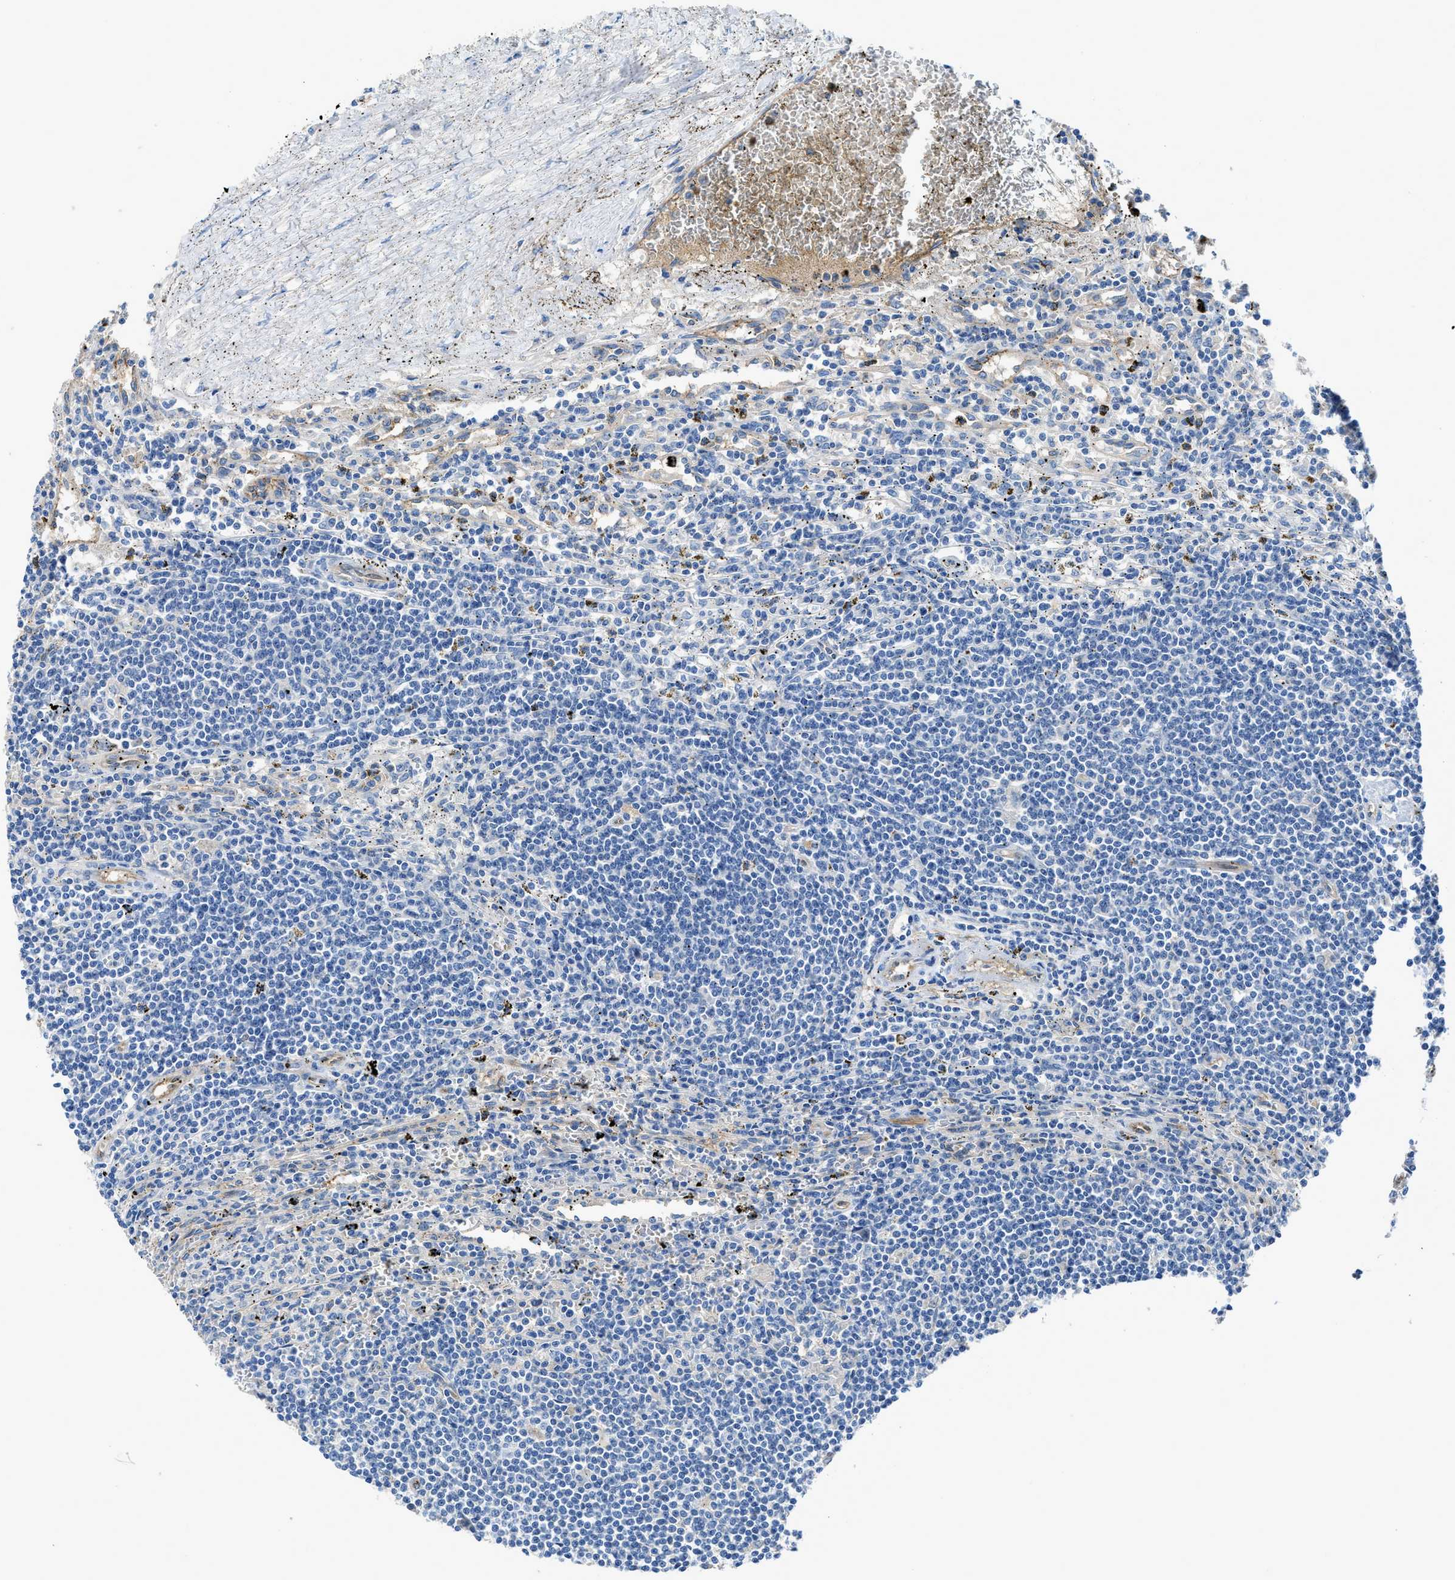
{"staining": {"intensity": "negative", "quantity": "none", "location": "none"}, "tissue": "lymphoma", "cell_type": "Tumor cells", "image_type": "cancer", "snomed": [{"axis": "morphology", "description": "Malignant lymphoma, non-Hodgkin's type, Low grade"}, {"axis": "topography", "description": "Spleen"}], "caption": "Immunohistochemistry (IHC) of human lymphoma exhibits no positivity in tumor cells.", "gene": "PTGFRN", "patient": {"sex": "male", "age": 76}}